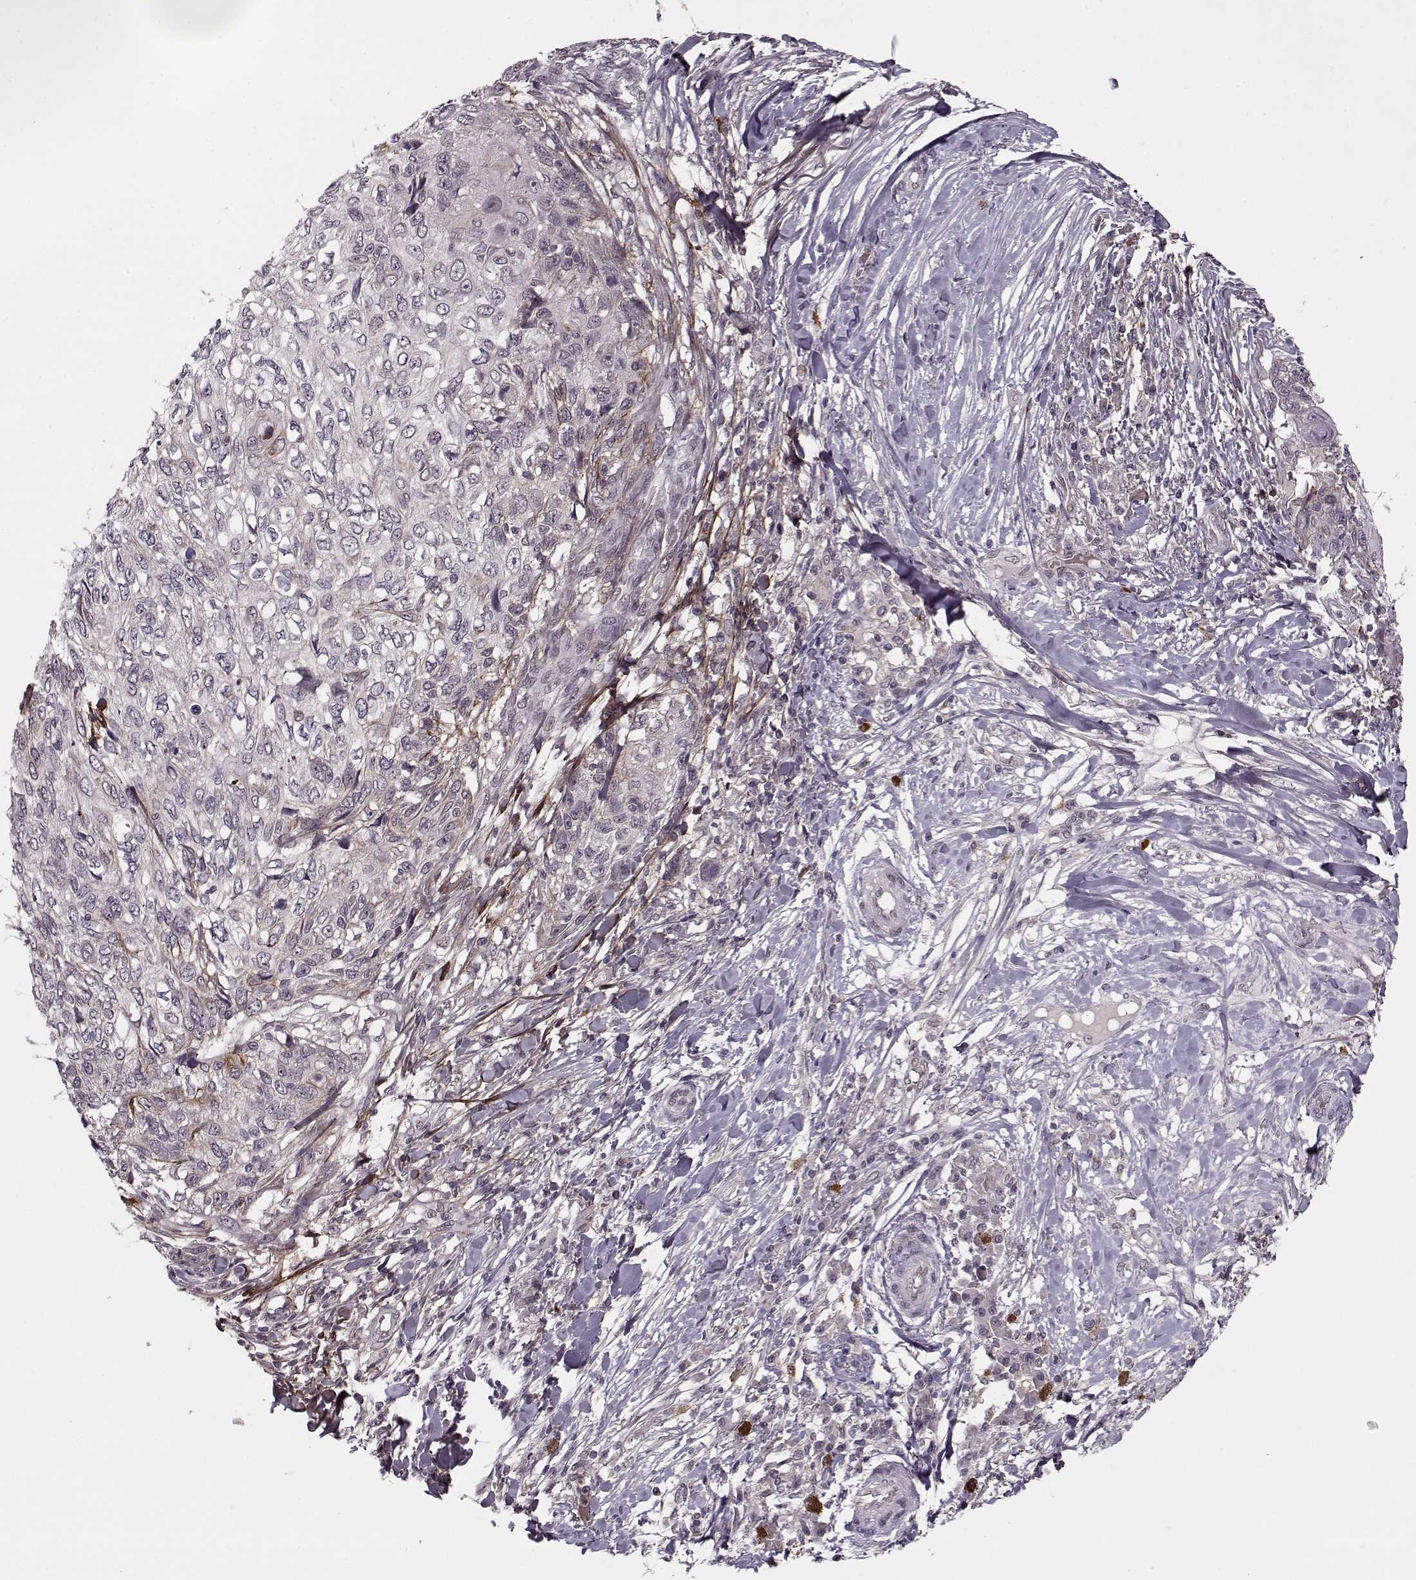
{"staining": {"intensity": "negative", "quantity": "none", "location": "none"}, "tissue": "skin cancer", "cell_type": "Tumor cells", "image_type": "cancer", "snomed": [{"axis": "morphology", "description": "Squamous cell carcinoma, NOS"}, {"axis": "topography", "description": "Skin"}], "caption": "Immunohistochemistry (IHC) of human skin squamous cell carcinoma displays no expression in tumor cells.", "gene": "DENND4B", "patient": {"sex": "male", "age": 92}}